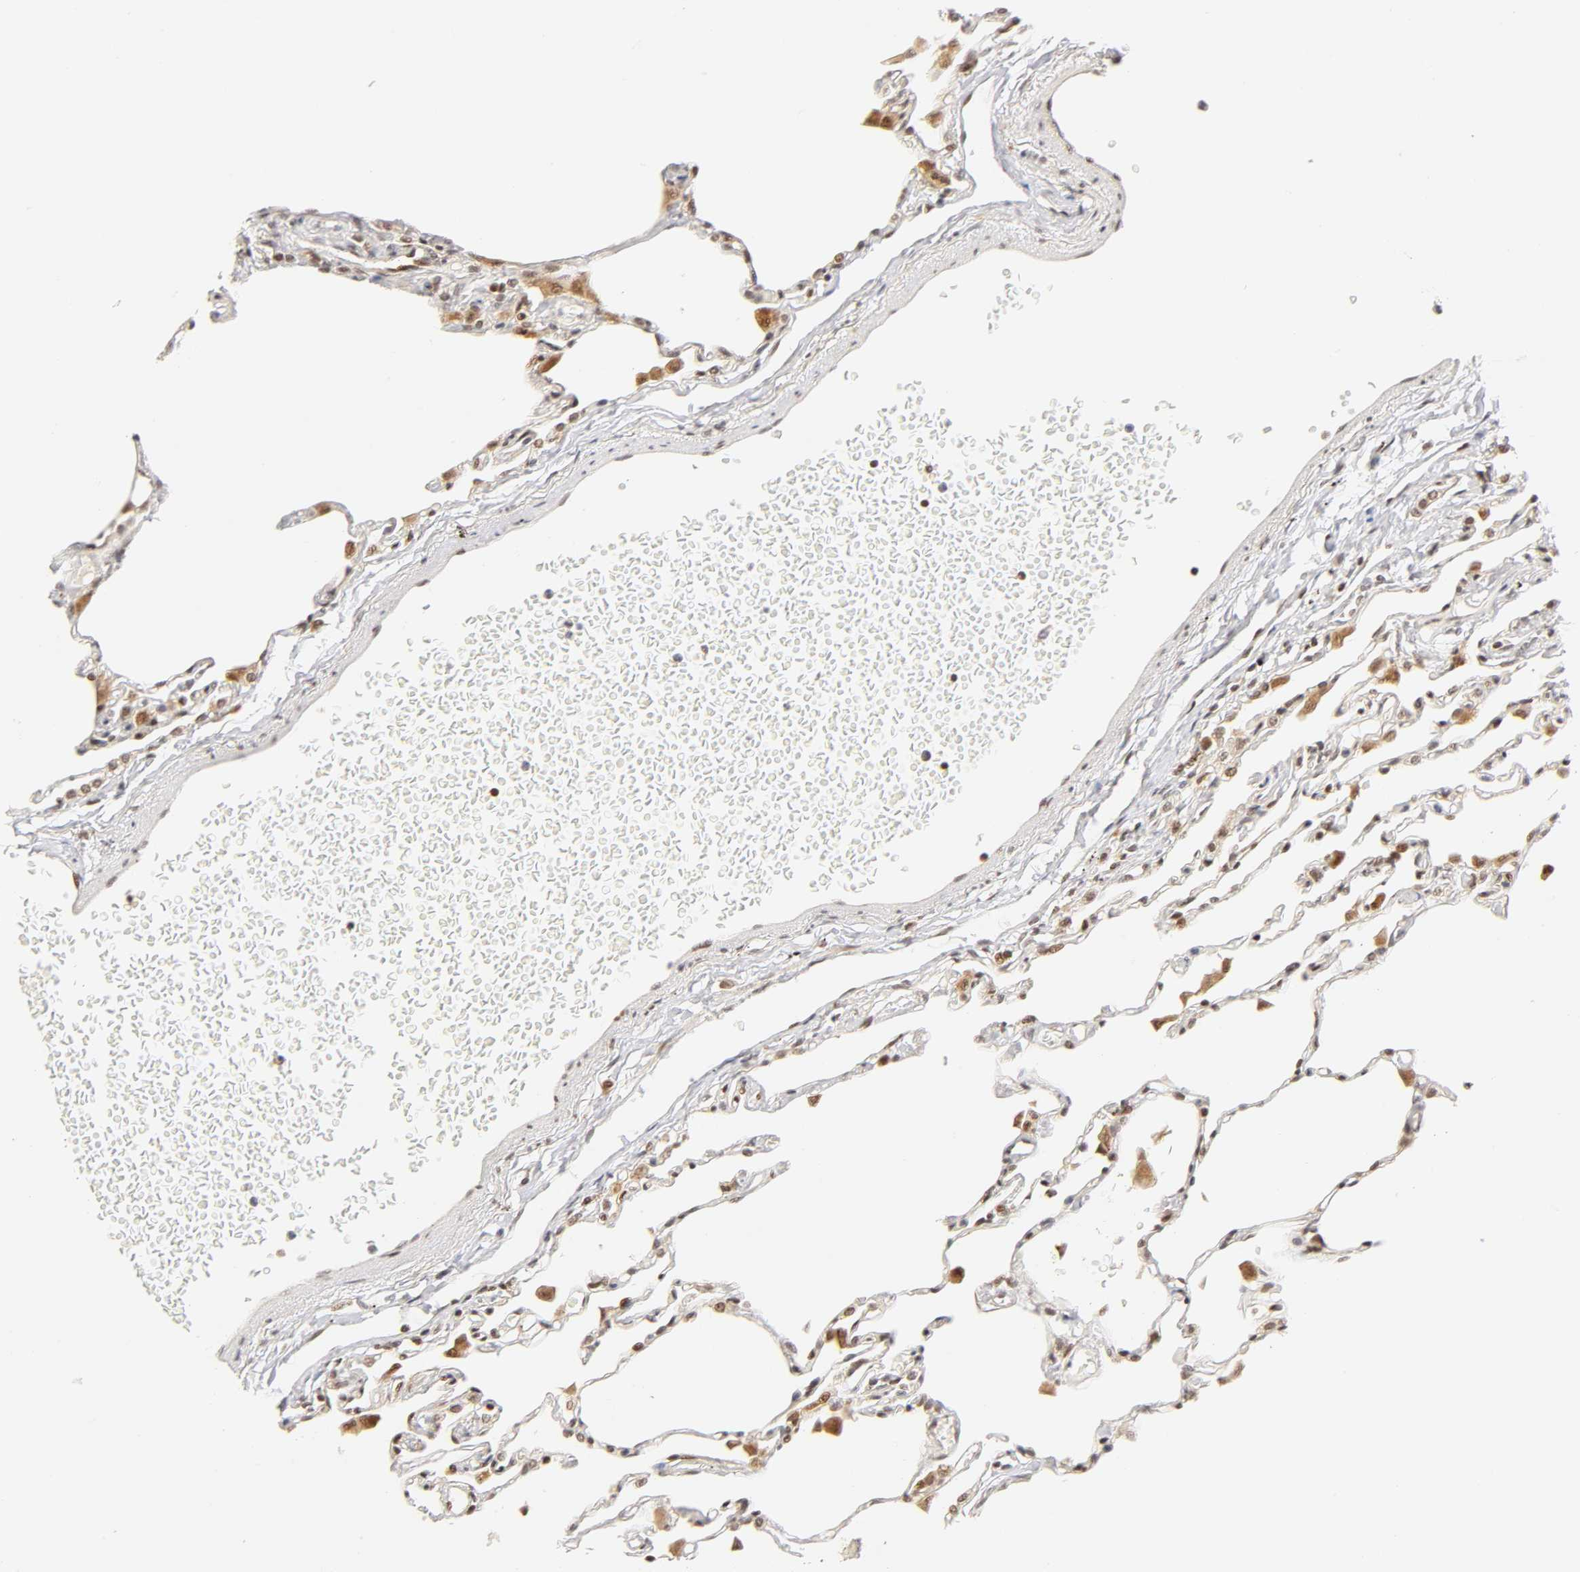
{"staining": {"intensity": "weak", "quantity": "25%-75%", "location": "cytoplasmic/membranous,nuclear"}, "tissue": "lung", "cell_type": "Alveolar cells", "image_type": "normal", "snomed": [{"axis": "morphology", "description": "Normal tissue, NOS"}, {"axis": "topography", "description": "Lung"}], "caption": "A low amount of weak cytoplasmic/membranous,nuclear positivity is identified in approximately 25%-75% of alveolar cells in benign lung. (DAB (3,3'-diaminobenzidine) IHC with brightfield microscopy, high magnification).", "gene": "TAF10", "patient": {"sex": "female", "age": 49}}